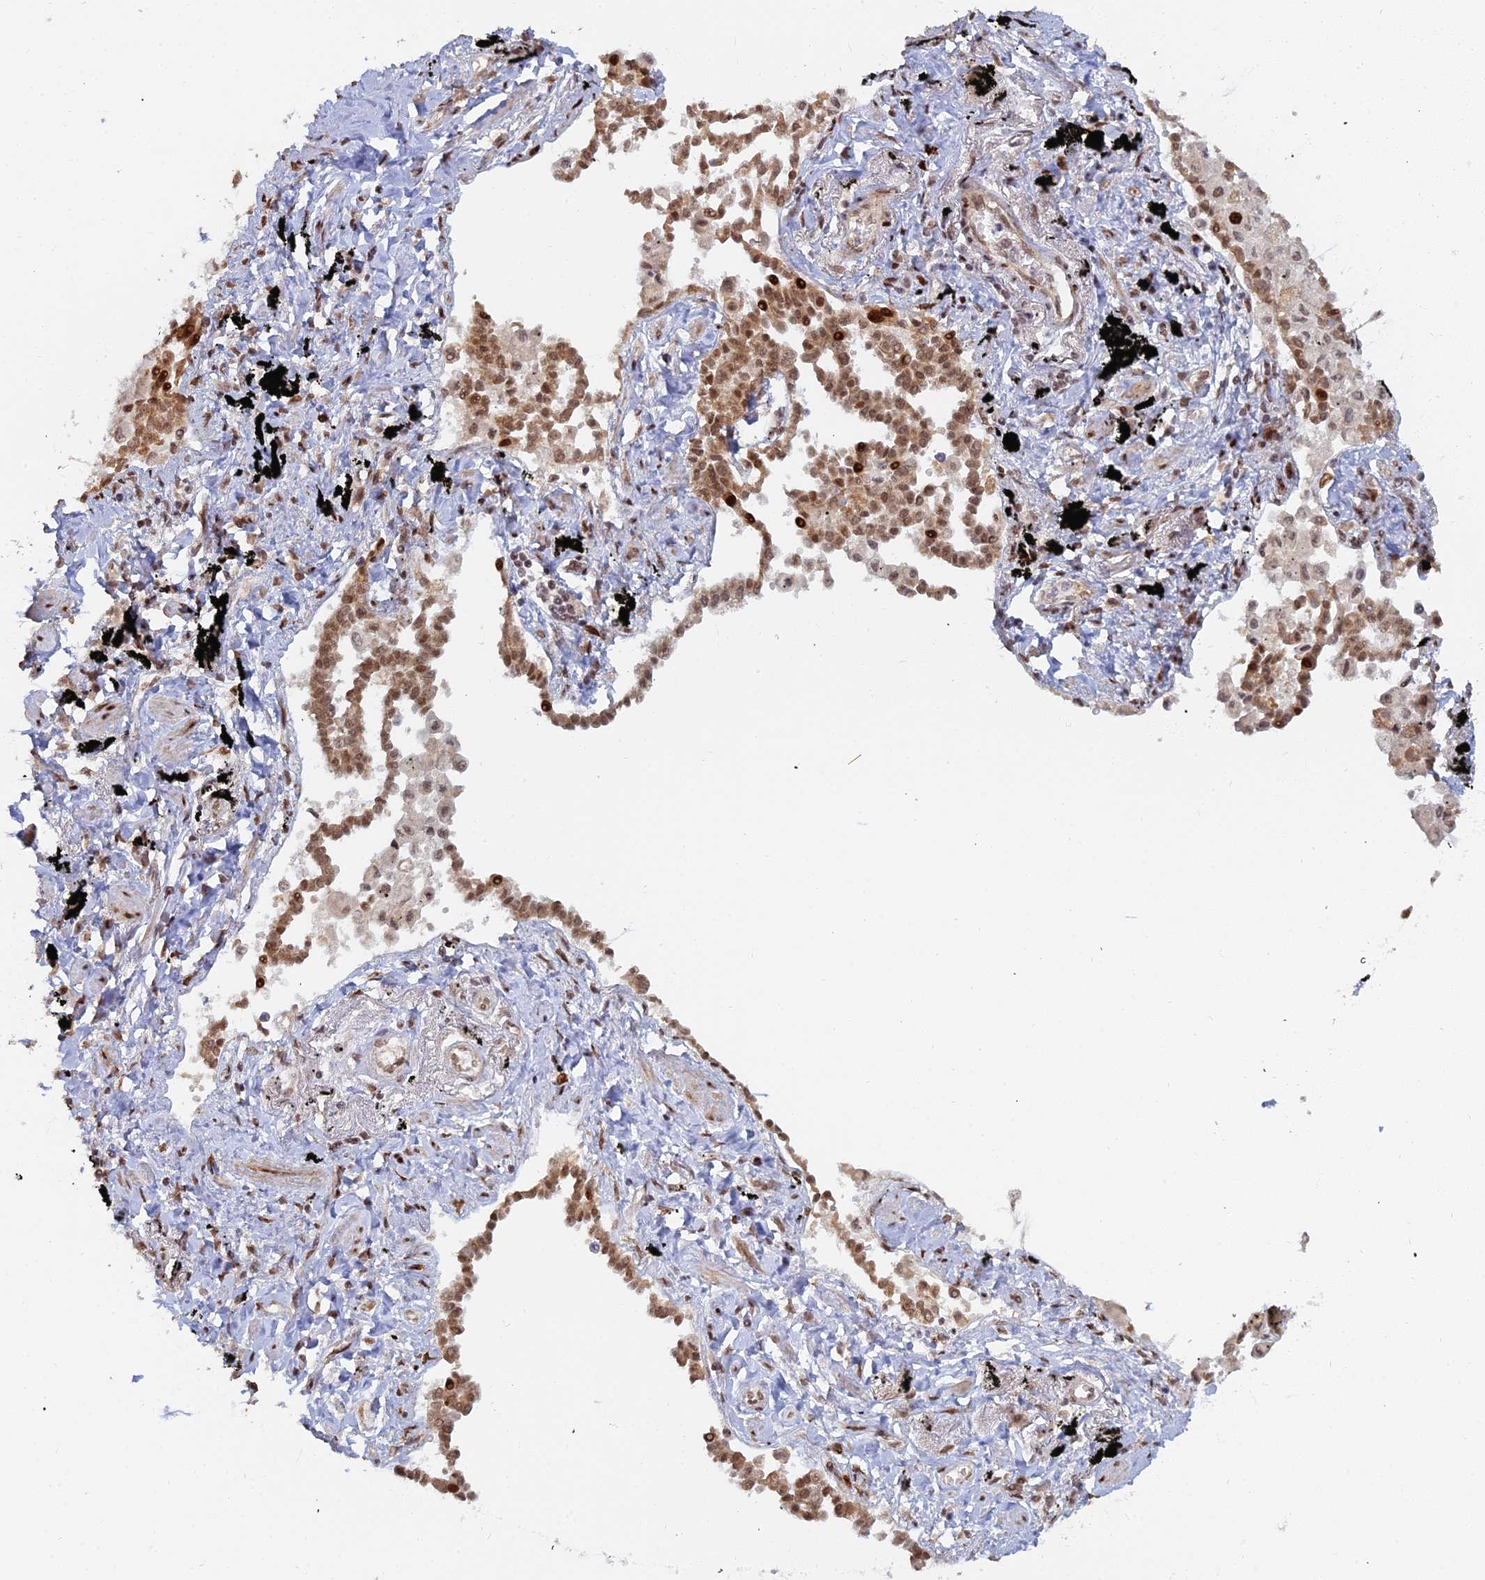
{"staining": {"intensity": "moderate", "quantity": ">75%", "location": "cytoplasmic/membranous,nuclear"}, "tissue": "lung cancer", "cell_type": "Tumor cells", "image_type": "cancer", "snomed": [{"axis": "morphology", "description": "Adenocarcinoma, NOS"}, {"axis": "topography", "description": "Lung"}], "caption": "Immunohistochemistry image of human lung adenocarcinoma stained for a protein (brown), which displays medium levels of moderate cytoplasmic/membranous and nuclear positivity in approximately >75% of tumor cells.", "gene": "ABCA2", "patient": {"sex": "male", "age": 67}}